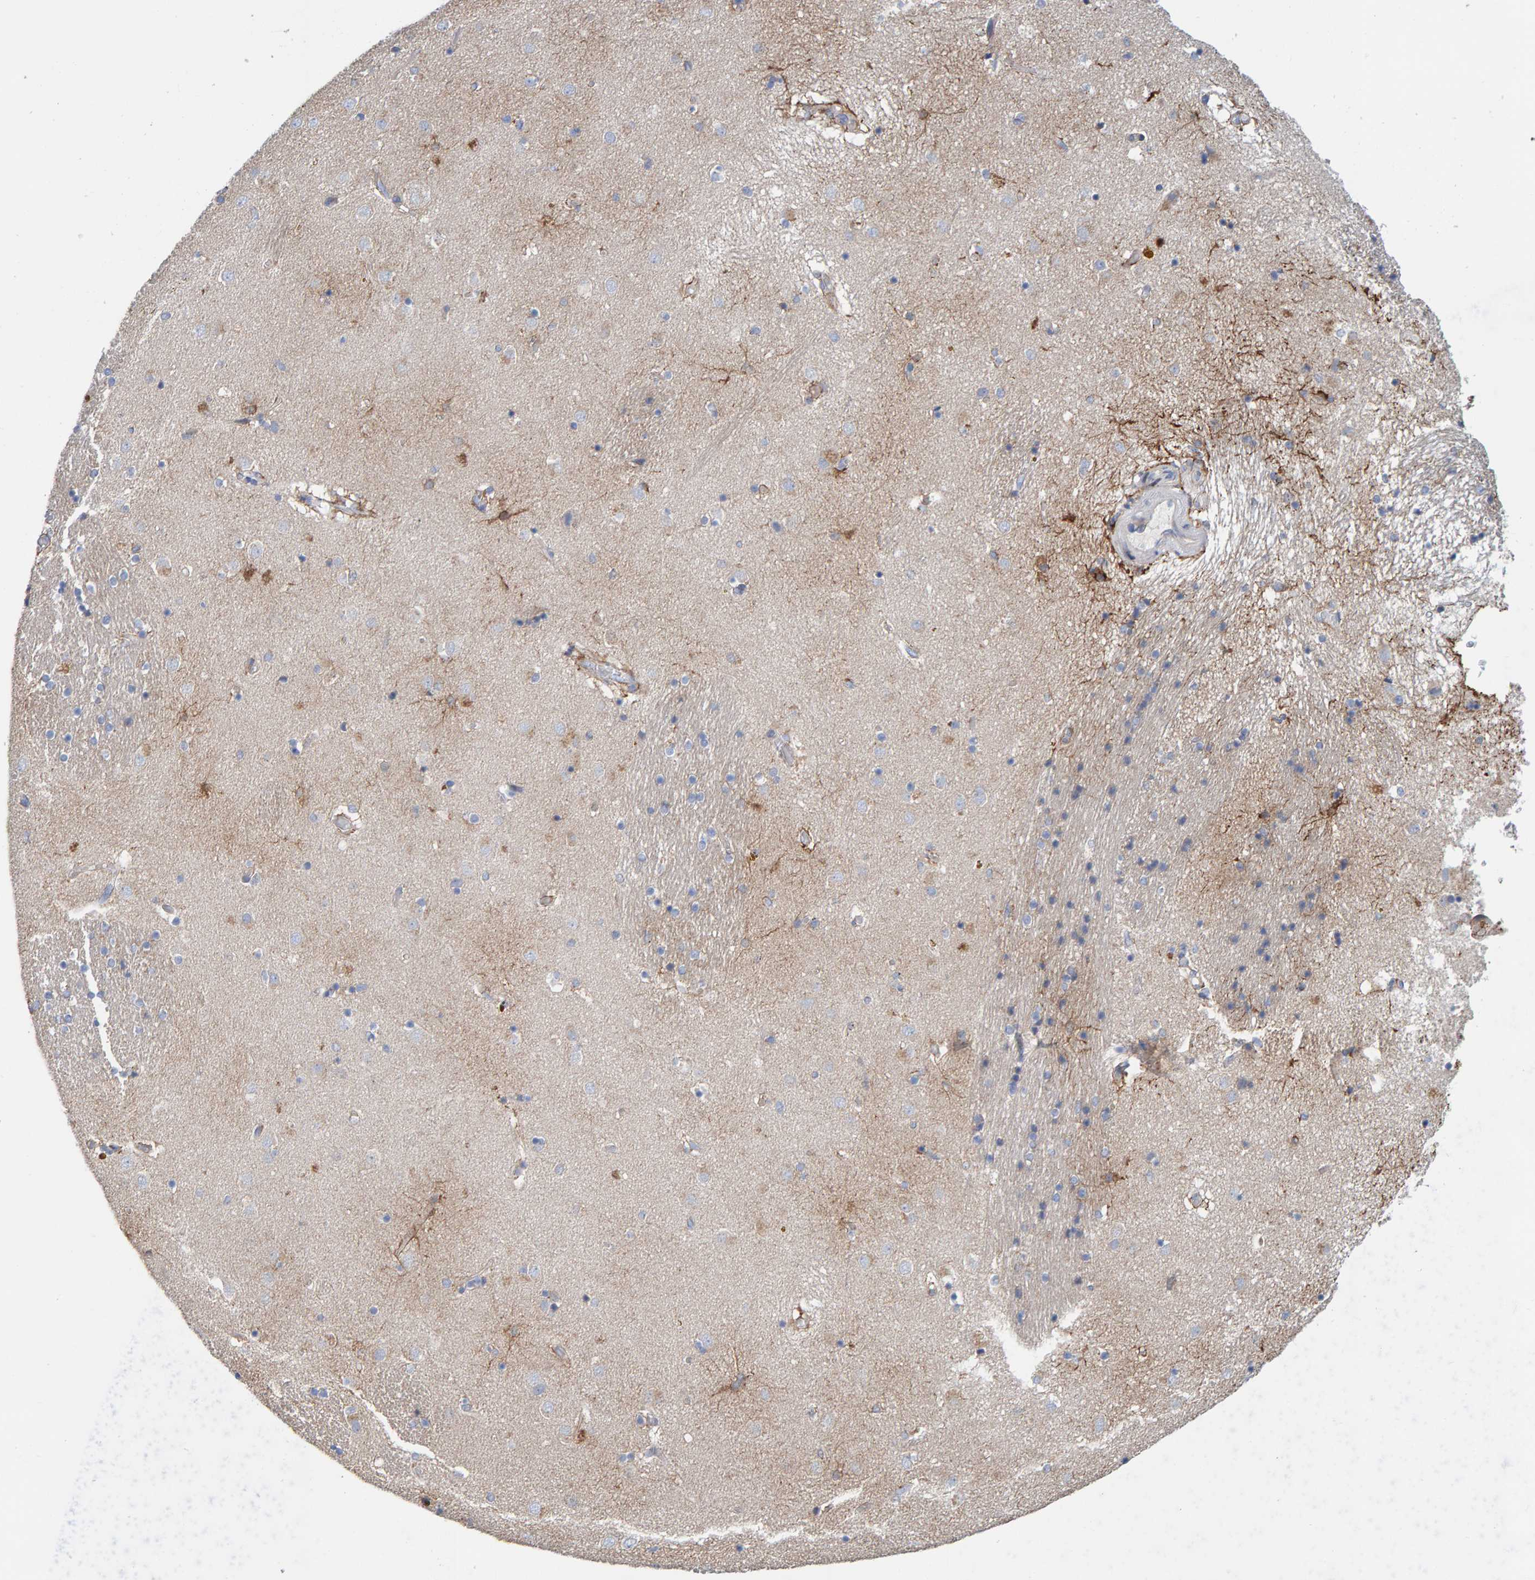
{"staining": {"intensity": "moderate", "quantity": "<25%", "location": "cytoplasmic/membranous"}, "tissue": "caudate", "cell_type": "Glial cells", "image_type": "normal", "snomed": [{"axis": "morphology", "description": "Normal tissue, NOS"}, {"axis": "topography", "description": "Lateral ventricle wall"}], "caption": "Glial cells show low levels of moderate cytoplasmic/membranous expression in approximately <25% of cells in normal human caudate. (brown staining indicates protein expression, while blue staining denotes nuclei).", "gene": "RGP1", "patient": {"sex": "male", "age": 70}}